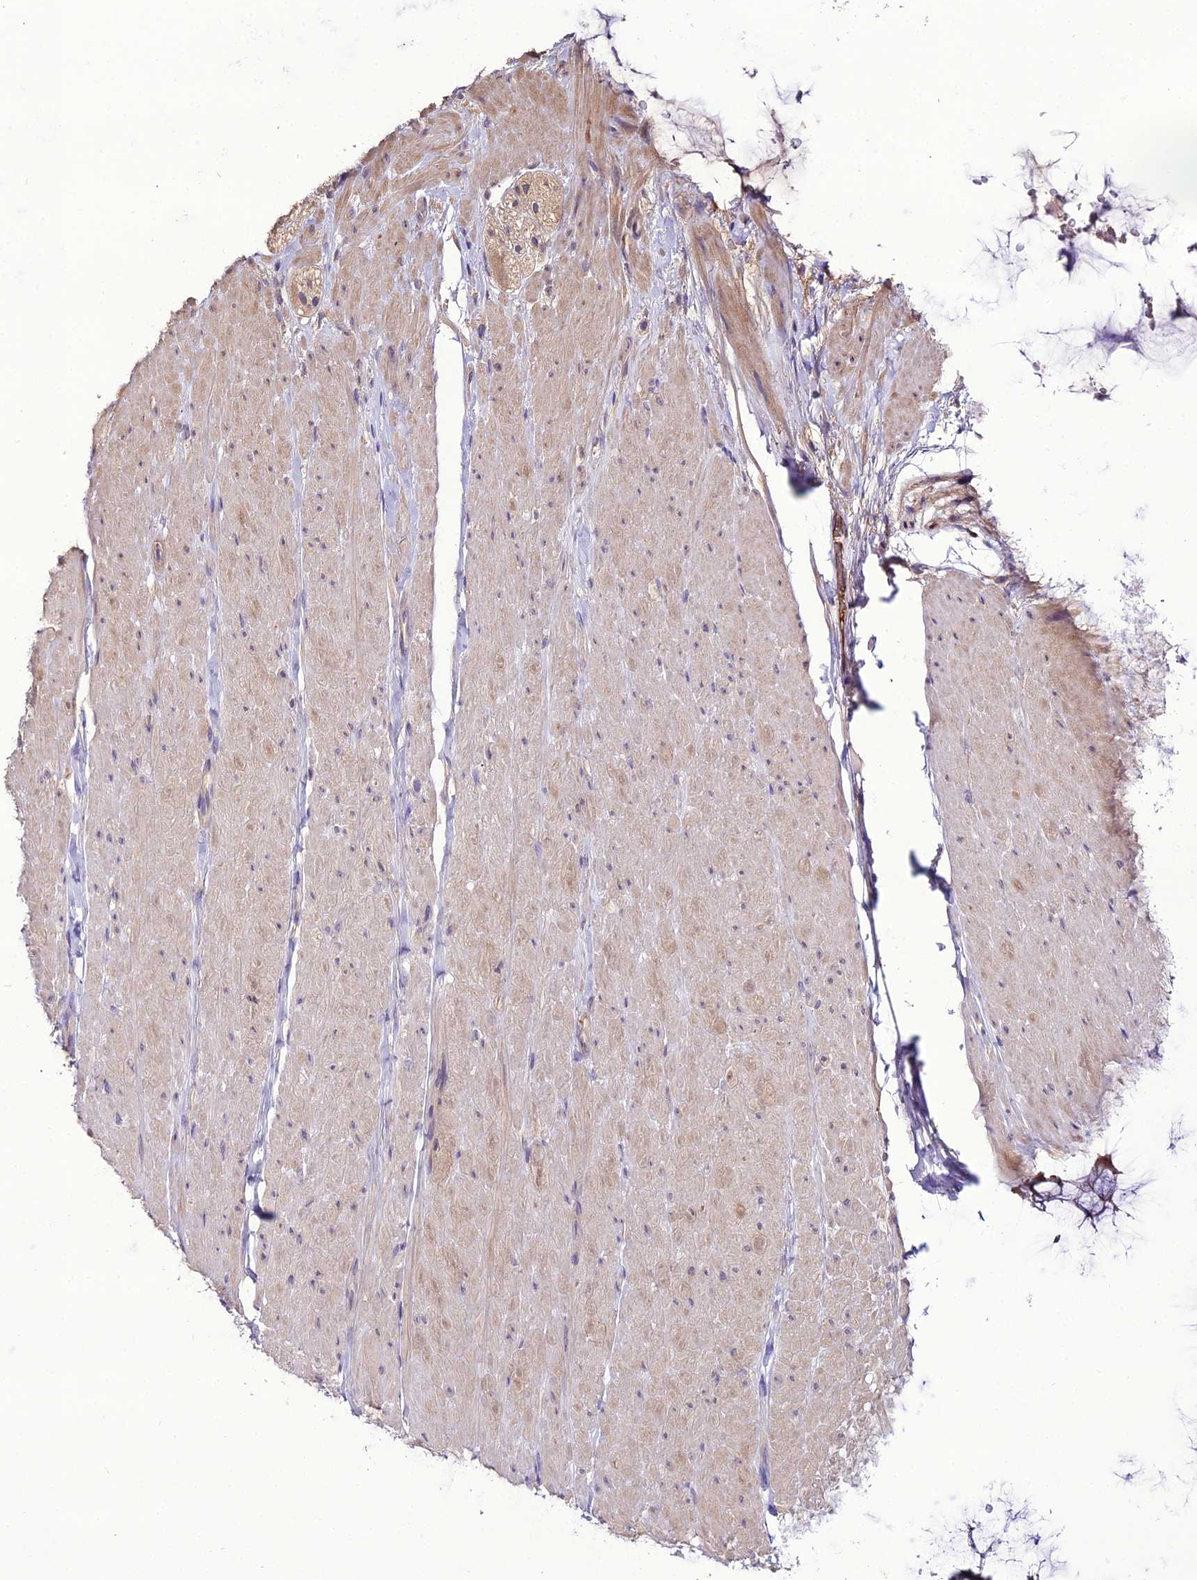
{"staining": {"intensity": "strong", "quantity": ">75%", "location": "cytoplasmic/membranous"}, "tissue": "colon", "cell_type": "Endothelial cells", "image_type": "normal", "snomed": [{"axis": "morphology", "description": "Normal tissue, NOS"}, {"axis": "topography", "description": "Colon"}], "caption": "Immunohistochemical staining of normal colon exhibits high levels of strong cytoplasmic/membranous staining in approximately >75% of endothelial cells. Nuclei are stained in blue.", "gene": "KCTD16", "patient": {"sex": "female", "age": 82}}